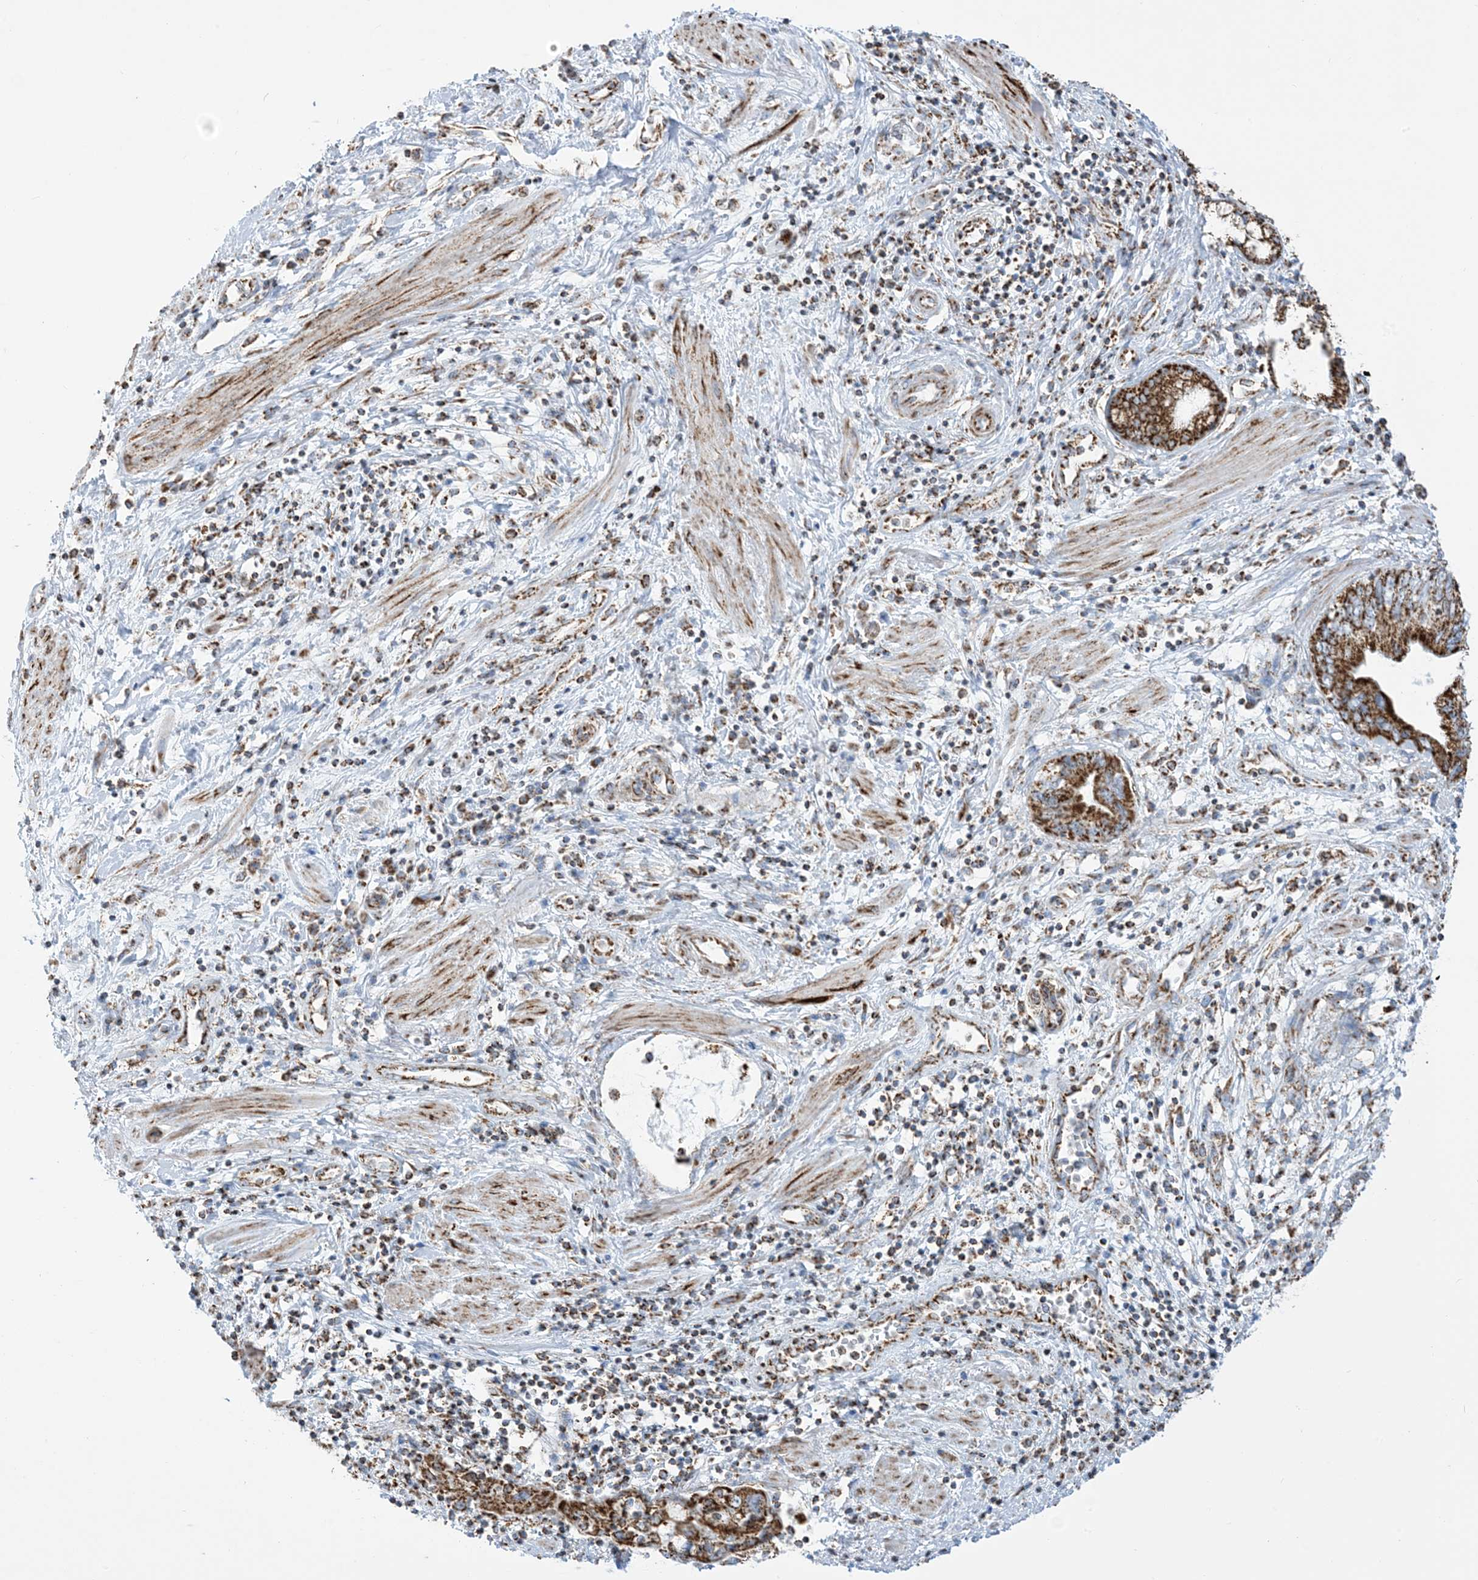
{"staining": {"intensity": "strong", "quantity": ">75%", "location": "cytoplasmic/membranous"}, "tissue": "pancreatic cancer", "cell_type": "Tumor cells", "image_type": "cancer", "snomed": [{"axis": "morphology", "description": "Adenocarcinoma, NOS"}, {"axis": "topography", "description": "Pancreas"}], "caption": "A high amount of strong cytoplasmic/membranous positivity is present in about >75% of tumor cells in pancreatic adenocarcinoma tissue.", "gene": "SAMM50", "patient": {"sex": "female", "age": 73}}